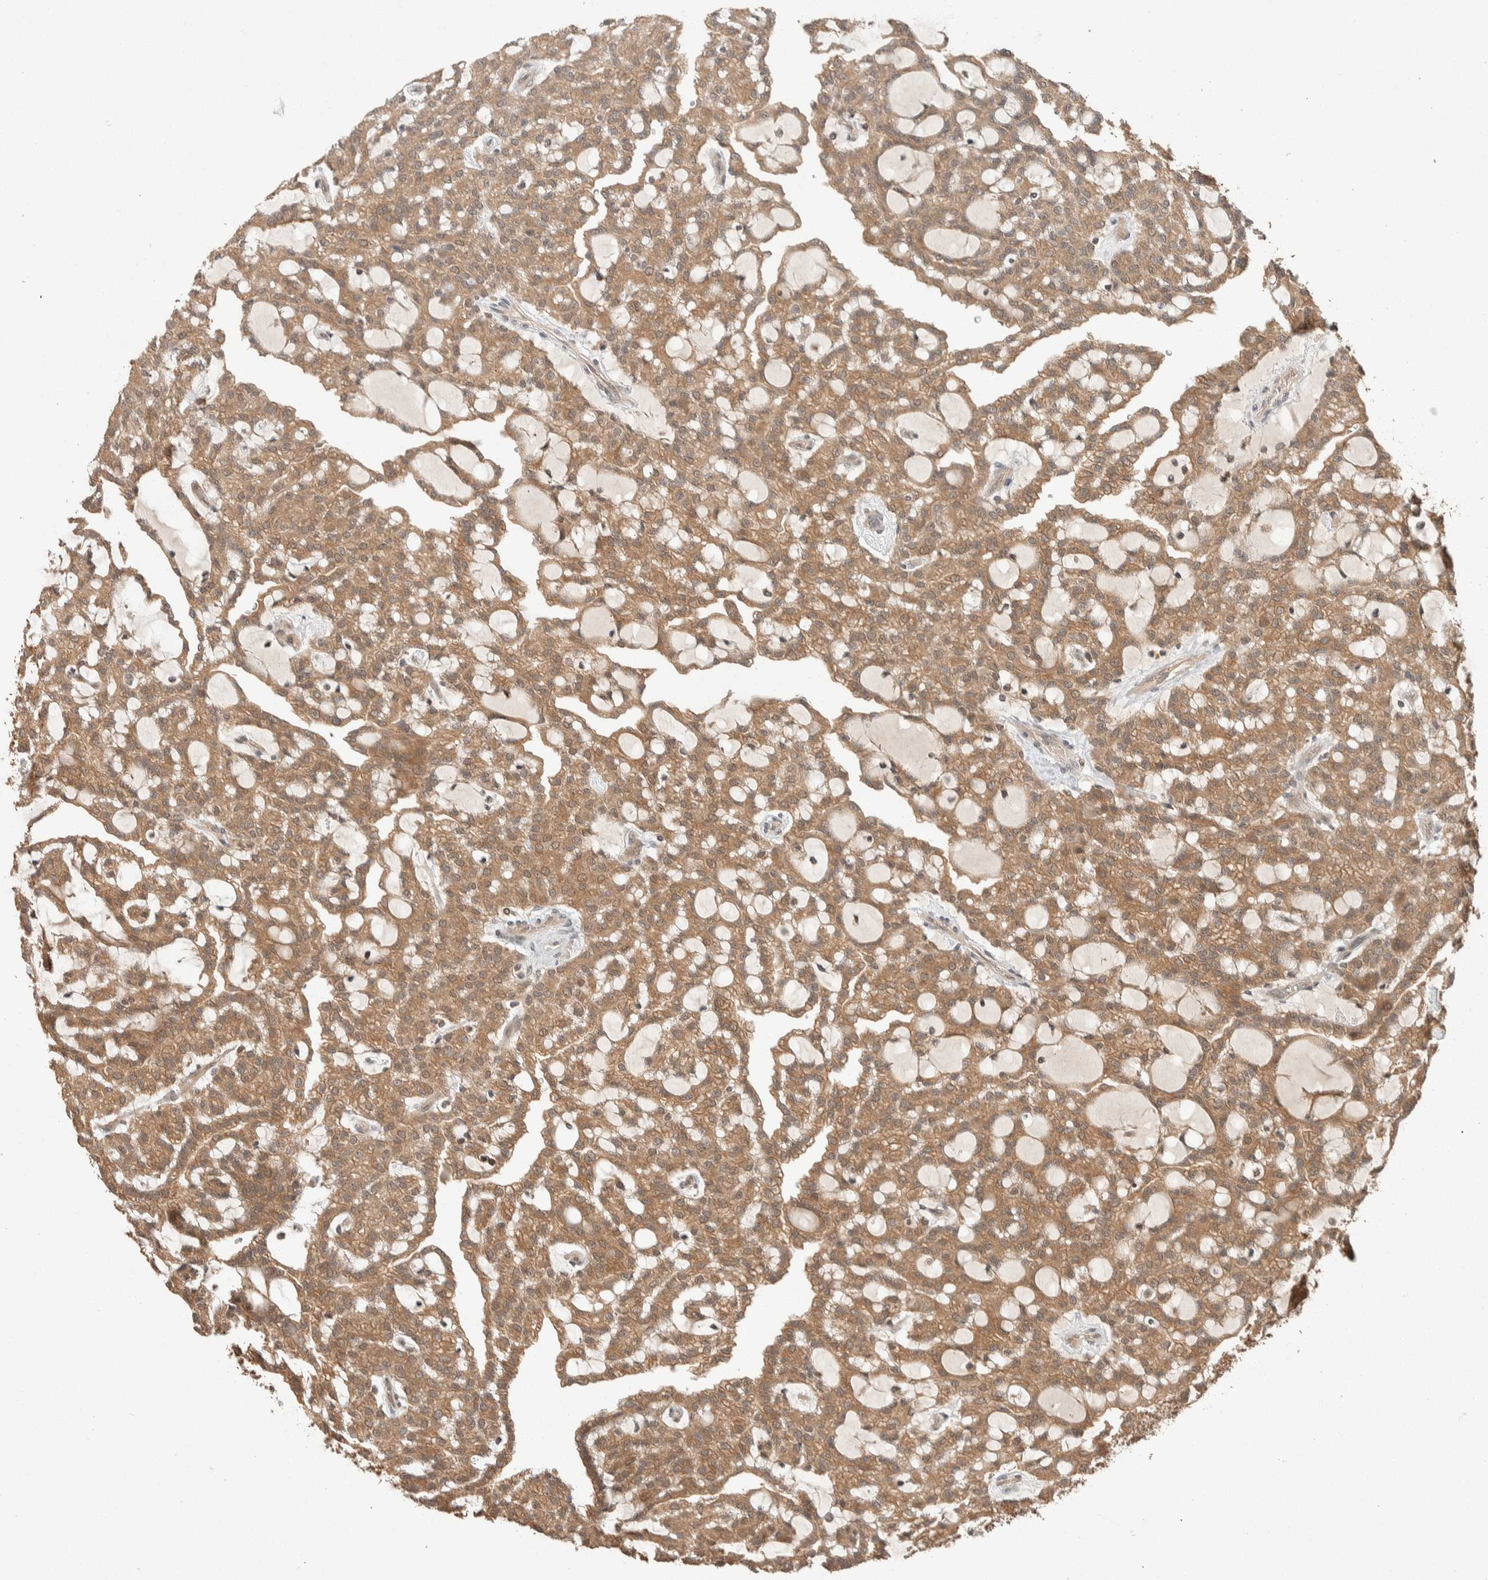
{"staining": {"intensity": "moderate", "quantity": ">75%", "location": "cytoplasmic/membranous"}, "tissue": "renal cancer", "cell_type": "Tumor cells", "image_type": "cancer", "snomed": [{"axis": "morphology", "description": "Adenocarcinoma, NOS"}, {"axis": "topography", "description": "Kidney"}], "caption": "Immunohistochemistry (IHC) staining of renal cancer, which exhibits medium levels of moderate cytoplasmic/membranous positivity in approximately >75% of tumor cells indicating moderate cytoplasmic/membranous protein positivity. The staining was performed using DAB (brown) for protein detection and nuclei were counterstained in hematoxylin (blue).", "gene": "ZNF567", "patient": {"sex": "male", "age": 63}}